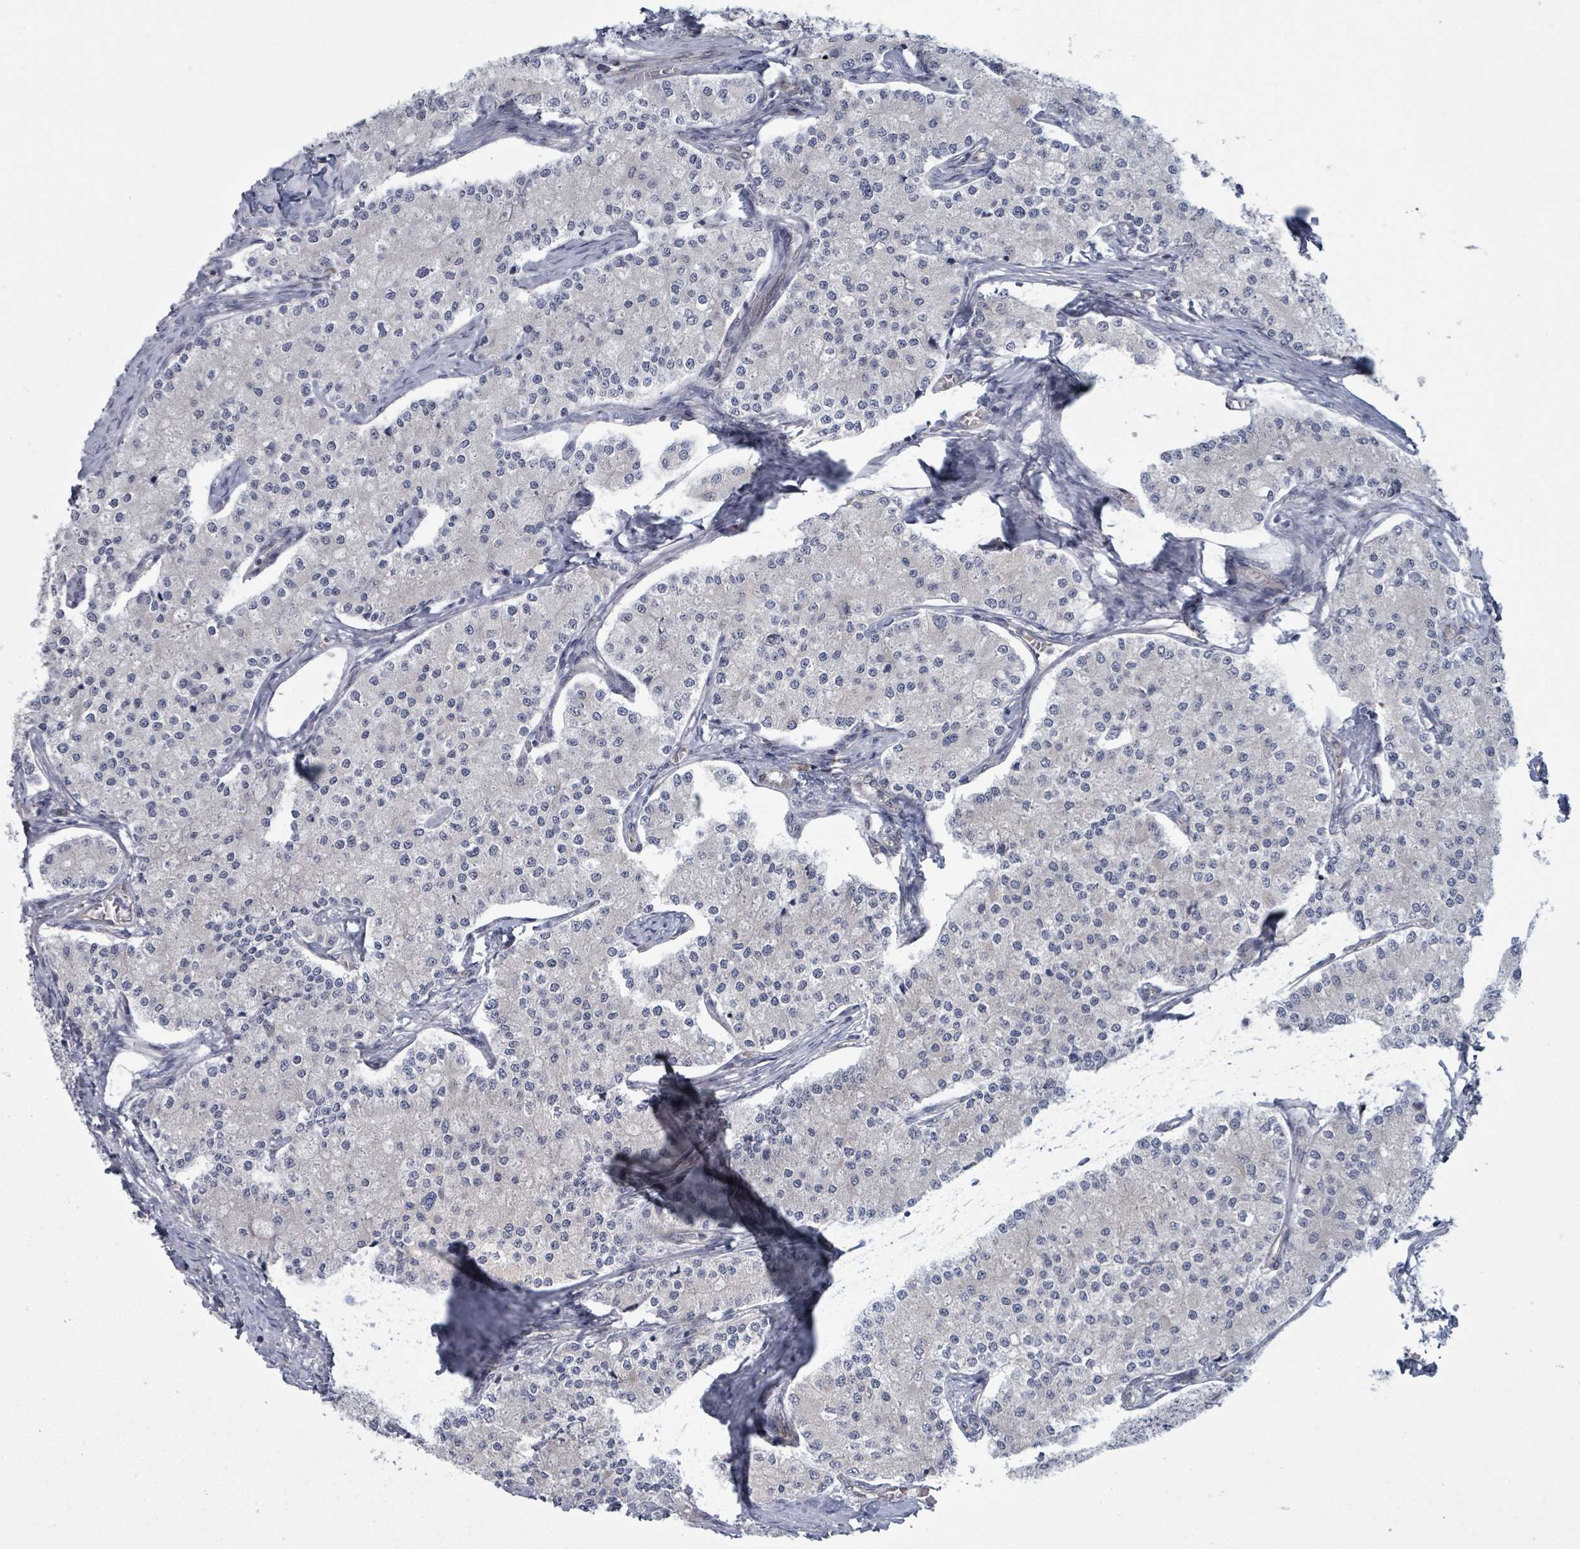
{"staining": {"intensity": "negative", "quantity": "none", "location": "none"}, "tissue": "carcinoid", "cell_type": "Tumor cells", "image_type": "cancer", "snomed": [{"axis": "morphology", "description": "Carcinoid, malignant, NOS"}, {"axis": "topography", "description": "Colon"}], "caption": "DAB (3,3'-diaminobenzidine) immunohistochemical staining of human carcinoid demonstrates no significant positivity in tumor cells. Brightfield microscopy of immunohistochemistry (IHC) stained with DAB (3,3'-diaminobenzidine) (brown) and hematoxylin (blue), captured at high magnification.", "gene": "FKBP1A", "patient": {"sex": "female", "age": 52}}